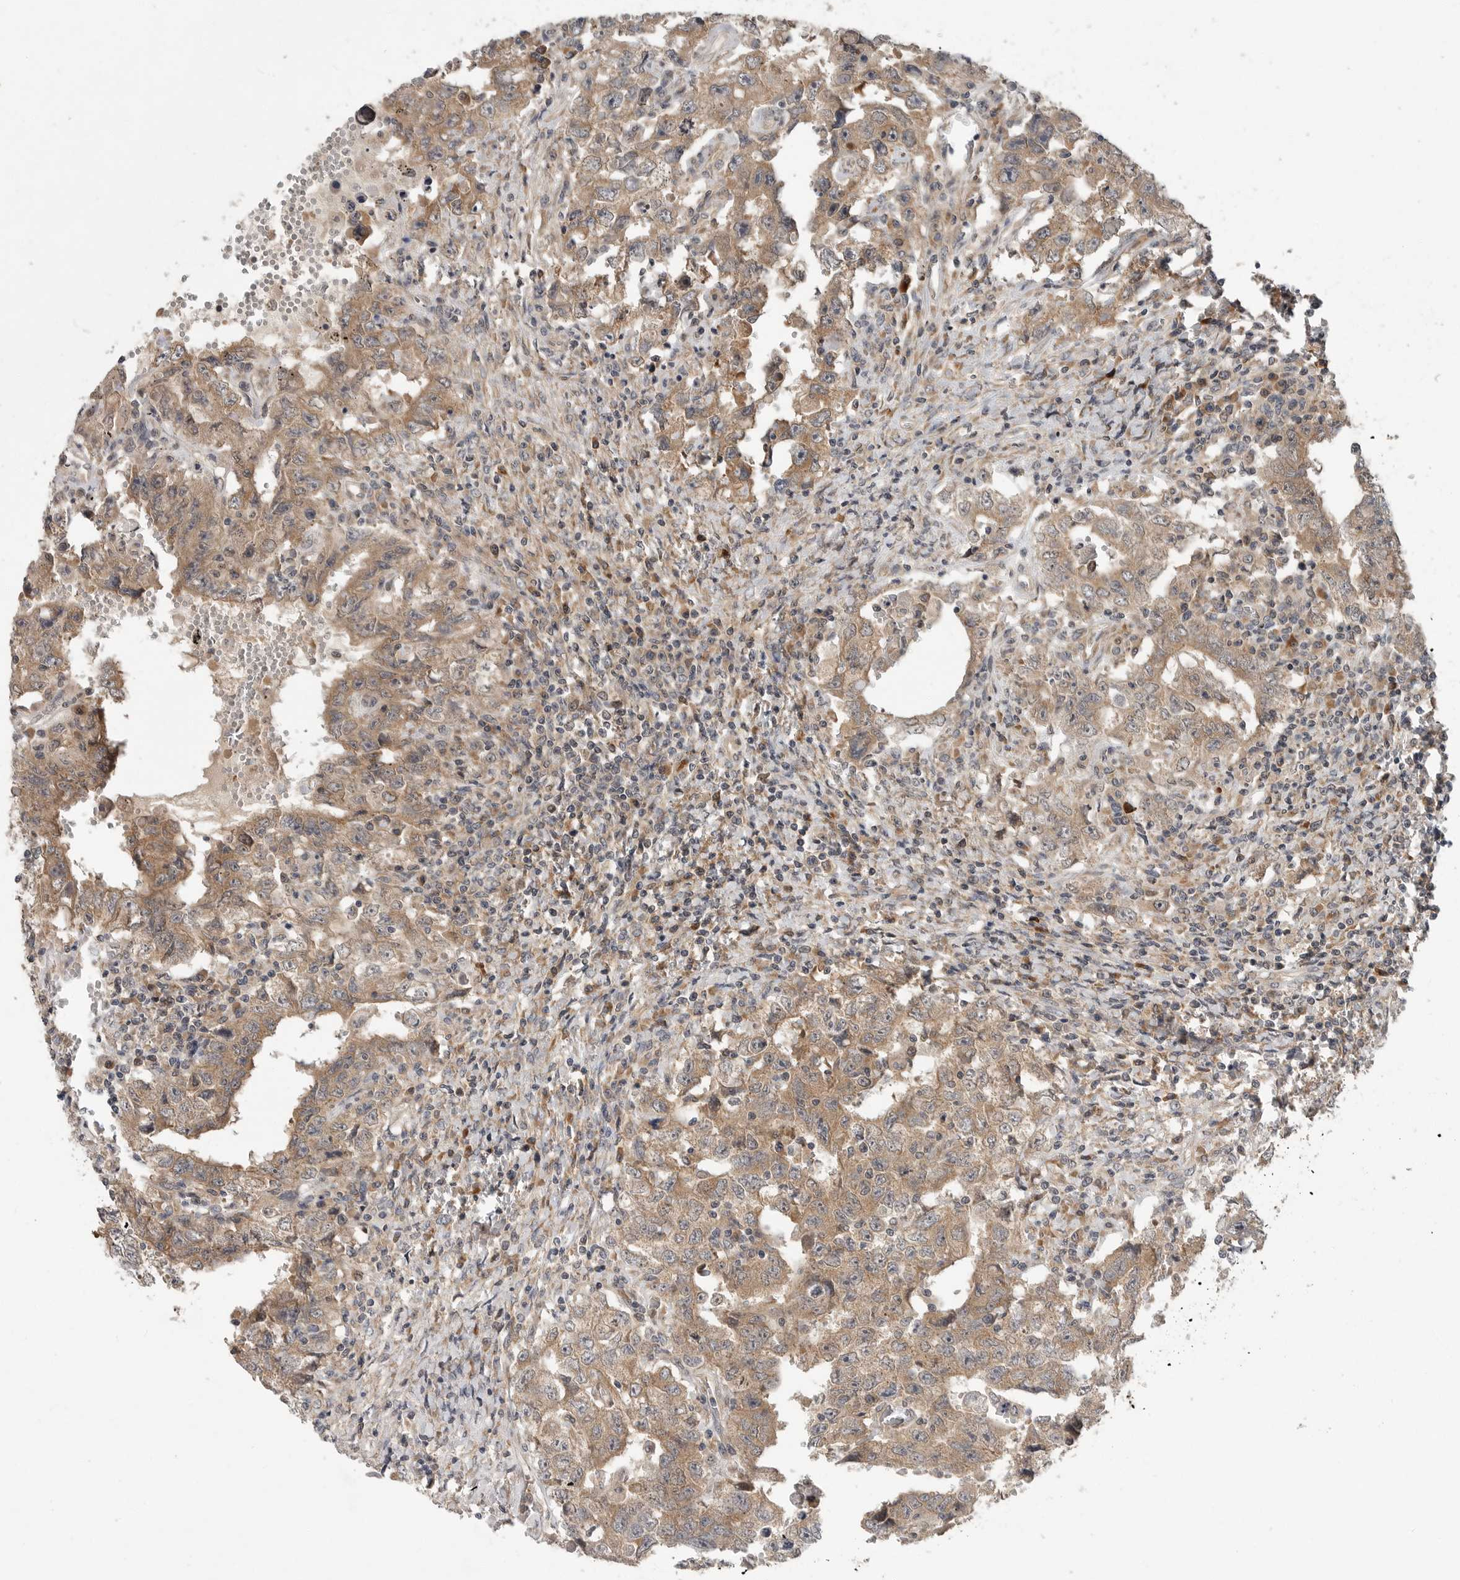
{"staining": {"intensity": "moderate", "quantity": ">75%", "location": "cytoplasmic/membranous"}, "tissue": "testis cancer", "cell_type": "Tumor cells", "image_type": "cancer", "snomed": [{"axis": "morphology", "description": "Carcinoma, Embryonal, NOS"}, {"axis": "topography", "description": "Testis"}], "caption": "Testis cancer stained with DAB IHC shows medium levels of moderate cytoplasmic/membranous positivity in approximately >75% of tumor cells.", "gene": "OSBPL9", "patient": {"sex": "male", "age": 26}}